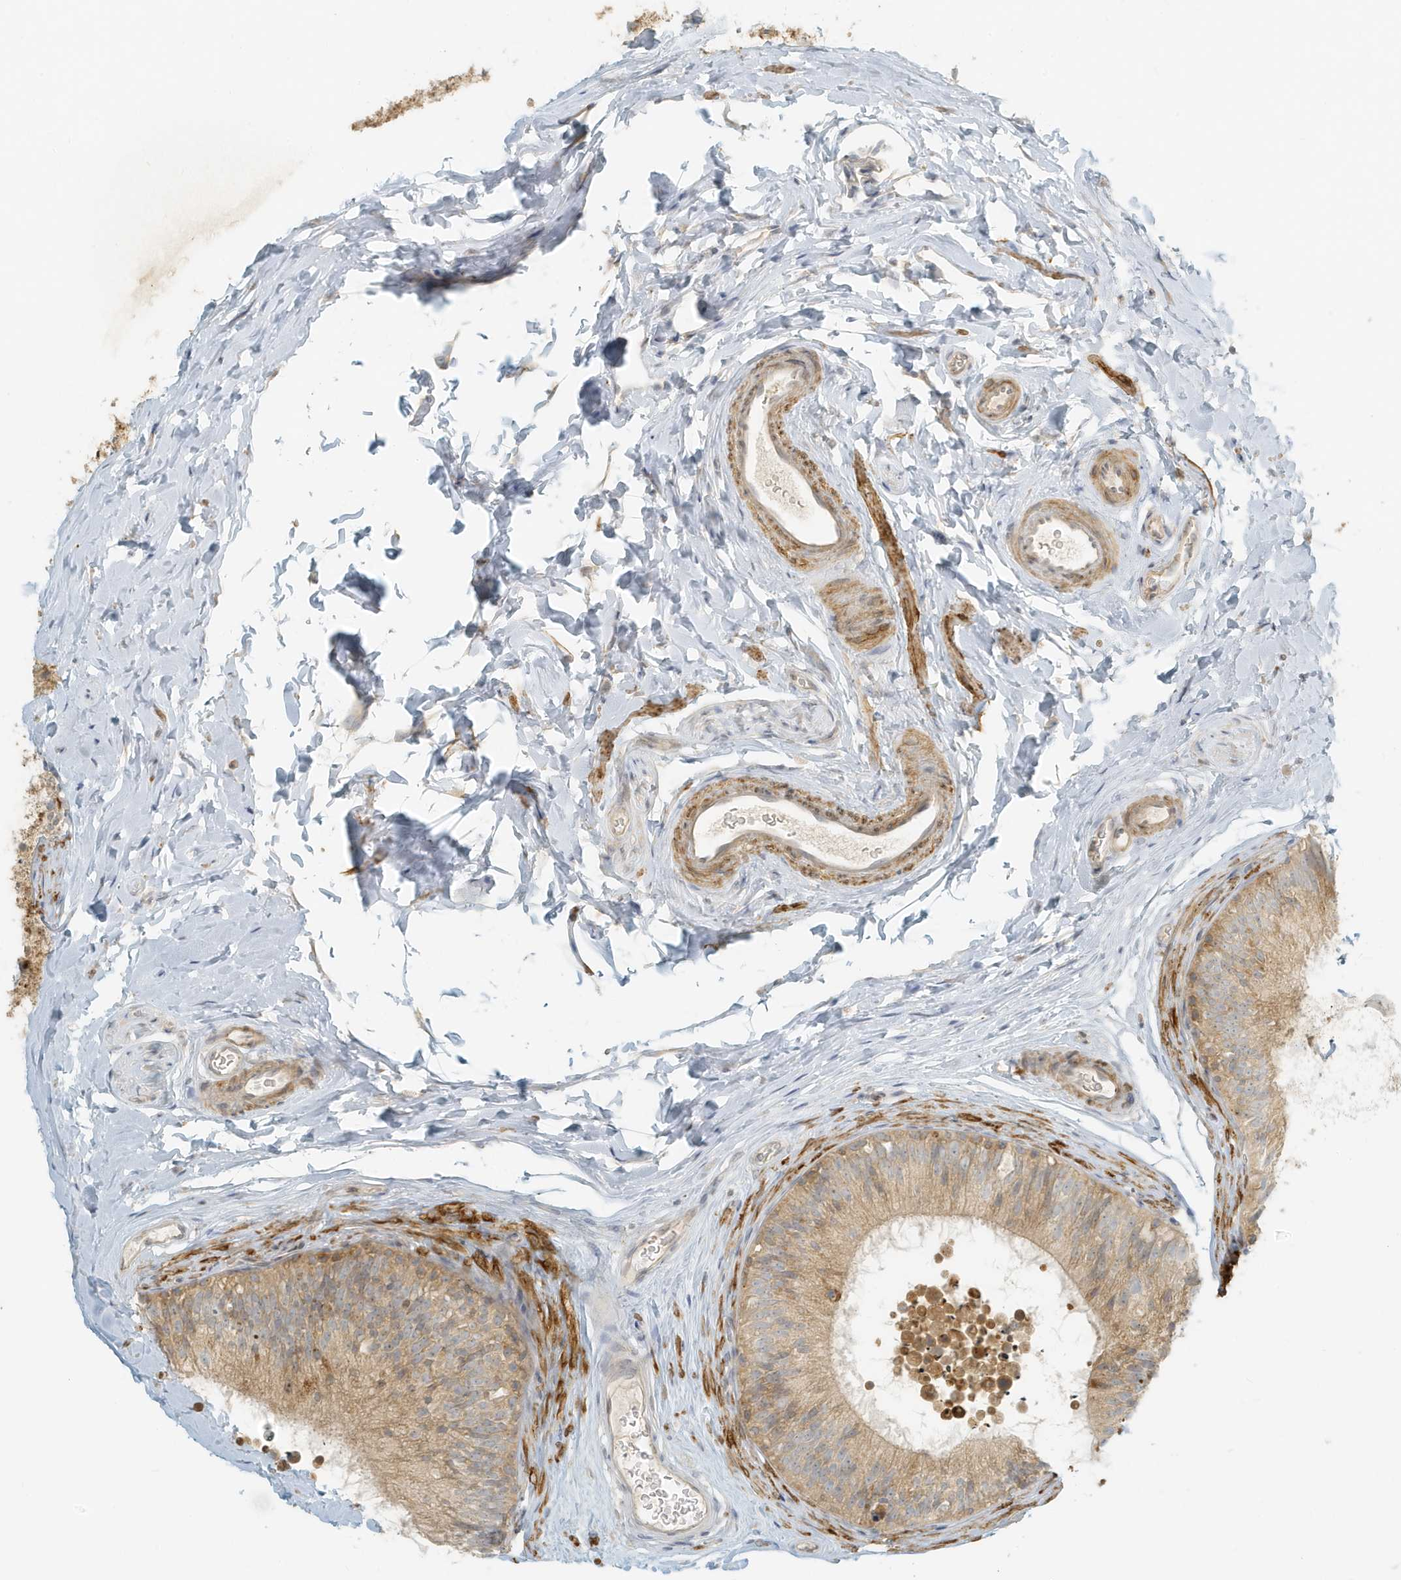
{"staining": {"intensity": "moderate", "quantity": ">75%", "location": "cytoplasmic/membranous"}, "tissue": "epididymis", "cell_type": "Glandular cells", "image_type": "normal", "snomed": [{"axis": "morphology", "description": "Normal tissue, NOS"}, {"axis": "topography", "description": "Epididymis"}], "caption": "High-power microscopy captured an IHC image of normal epididymis, revealing moderate cytoplasmic/membranous staining in approximately >75% of glandular cells.", "gene": "MCOLN1", "patient": {"sex": "male", "age": 29}}